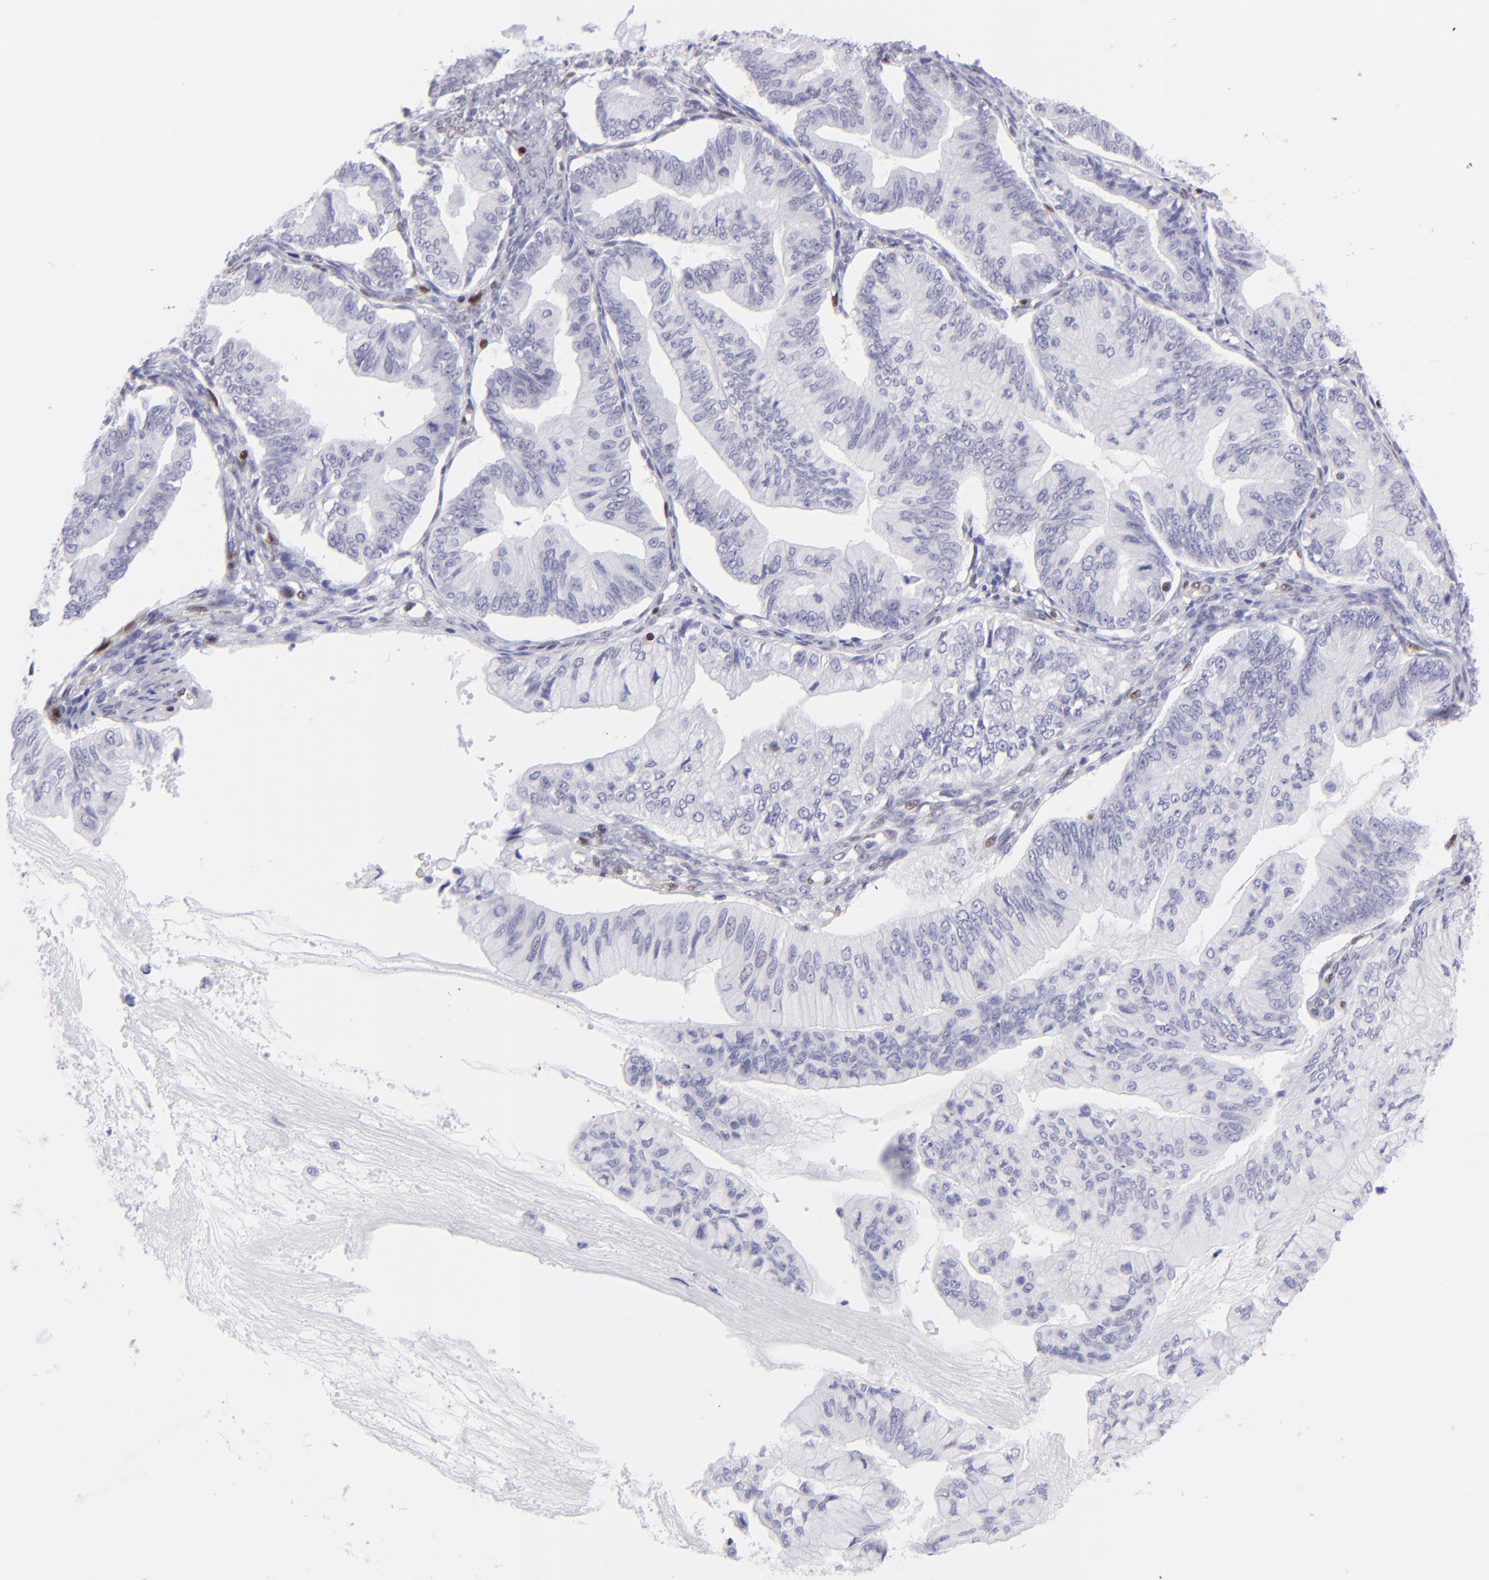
{"staining": {"intensity": "negative", "quantity": "none", "location": "none"}, "tissue": "ovarian cancer", "cell_type": "Tumor cells", "image_type": "cancer", "snomed": [{"axis": "morphology", "description": "Cystadenocarcinoma, mucinous, NOS"}, {"axis": "topography", "description": "Ovary"}], "caption": "A high-resolution photomicrograph shows immunohistochemistry (IHC) staining of ovarian cancer (mucinous cystadenocarcinoma), which exhibits no significant staining in tumor cells. (Stains: DAB (3,3'-diaminobenzidine) immunohistochemistry (IHC) with hematoxylin counter stain, Microscopy: brightfield microscopy at high magnification).", "gene": "ETS1", "patient": {"sex": "female", "age": 36}}